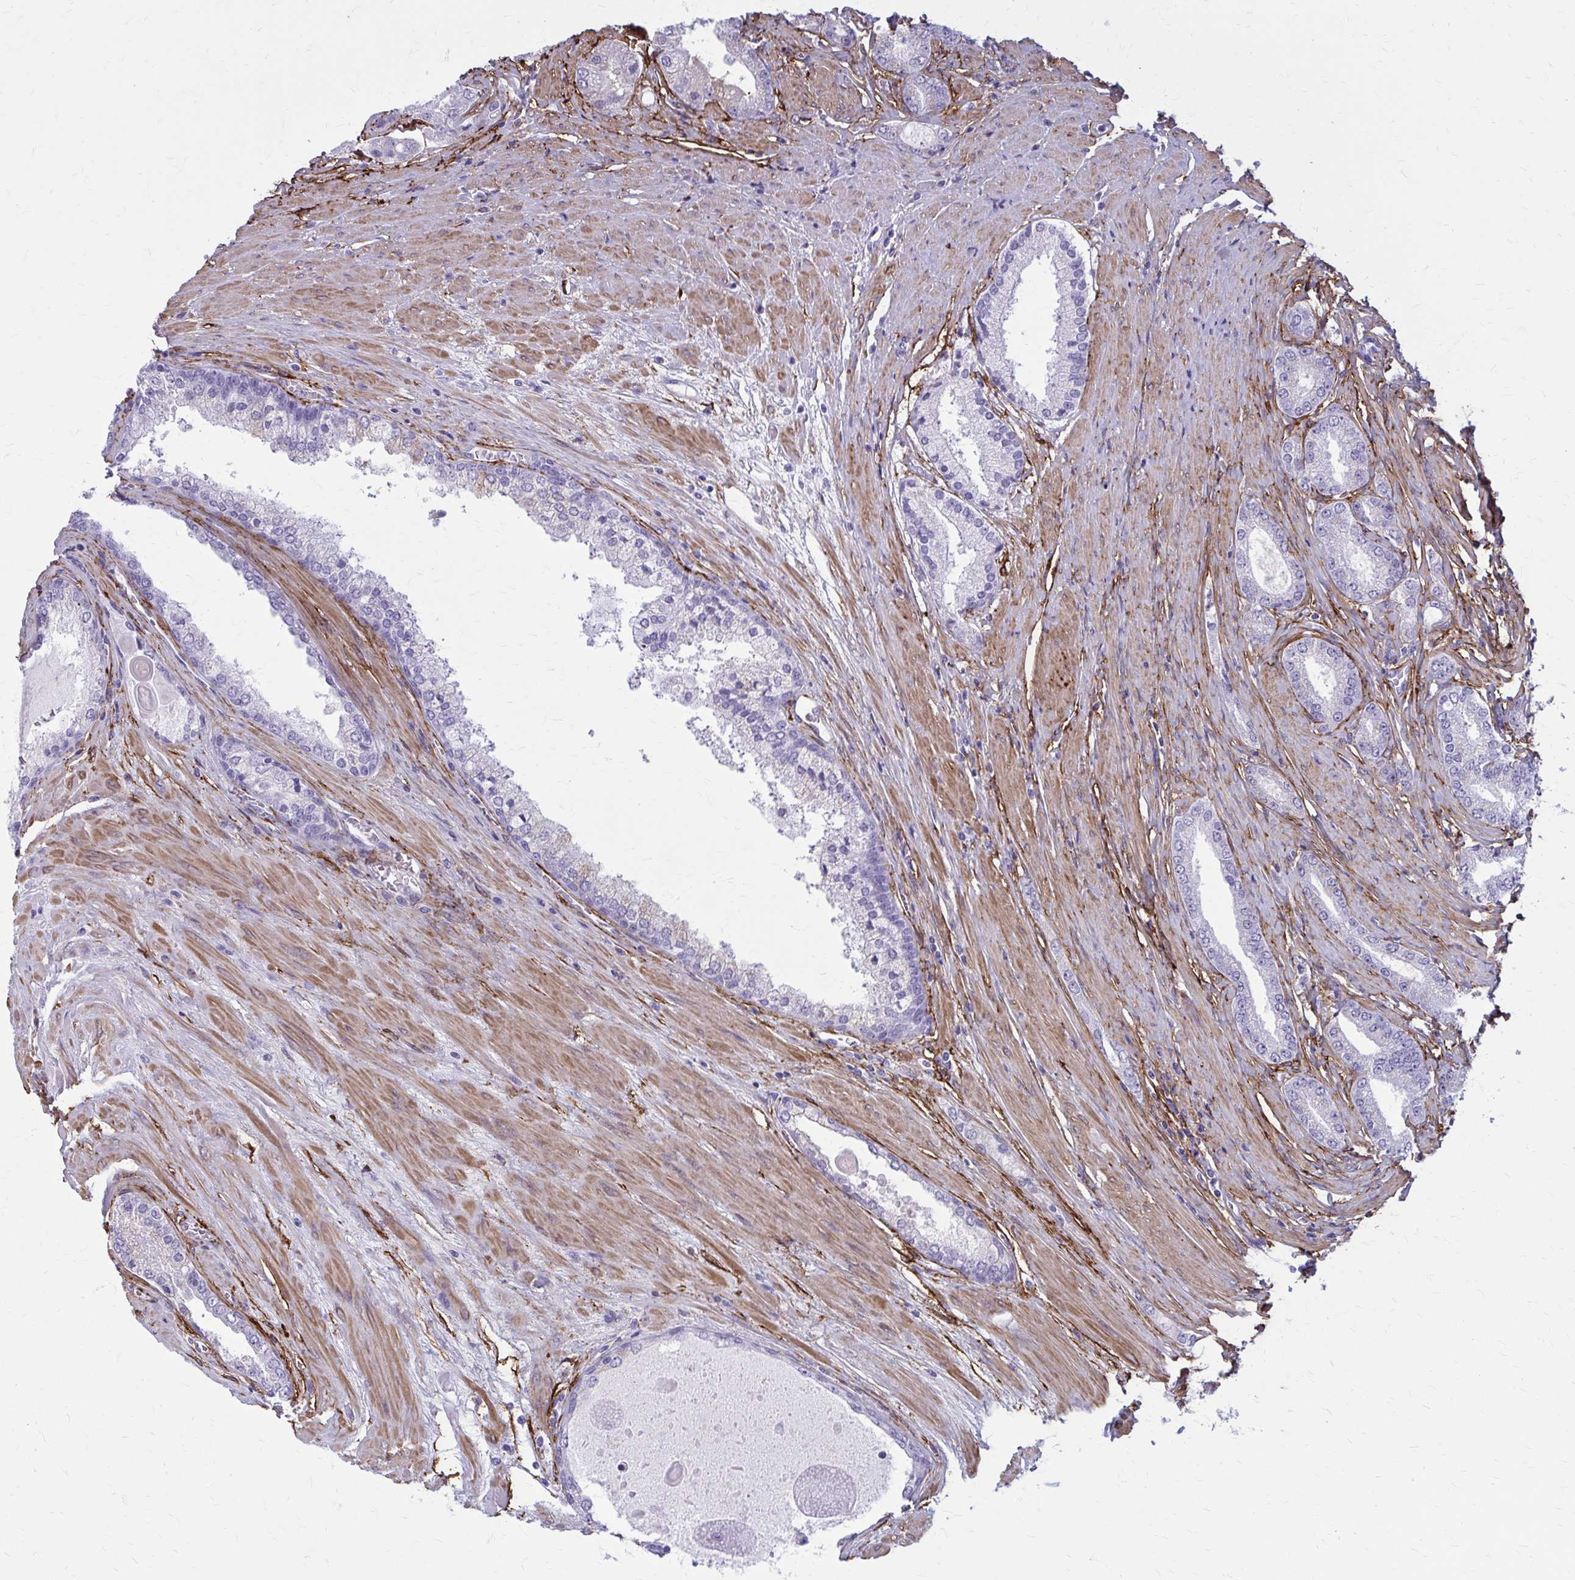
{"staining": {"intensity": "negative", "quantity": "none", "location": "none"}, "tissue": "prostate cancer", "cell_type": "Tumor cells", "image_type": "cancer", "snomed": [{"axis": "morphology", "description": "Adenocarcinoma, High grade"}, {"axis": "topography", "description": "Prostate"}], "caption": "Protein analysis of prostate cancer demonstrates no significant expression in tumor cells.", "gene": "AKAP12", "patient": {"sex": "male", "age": 67}}